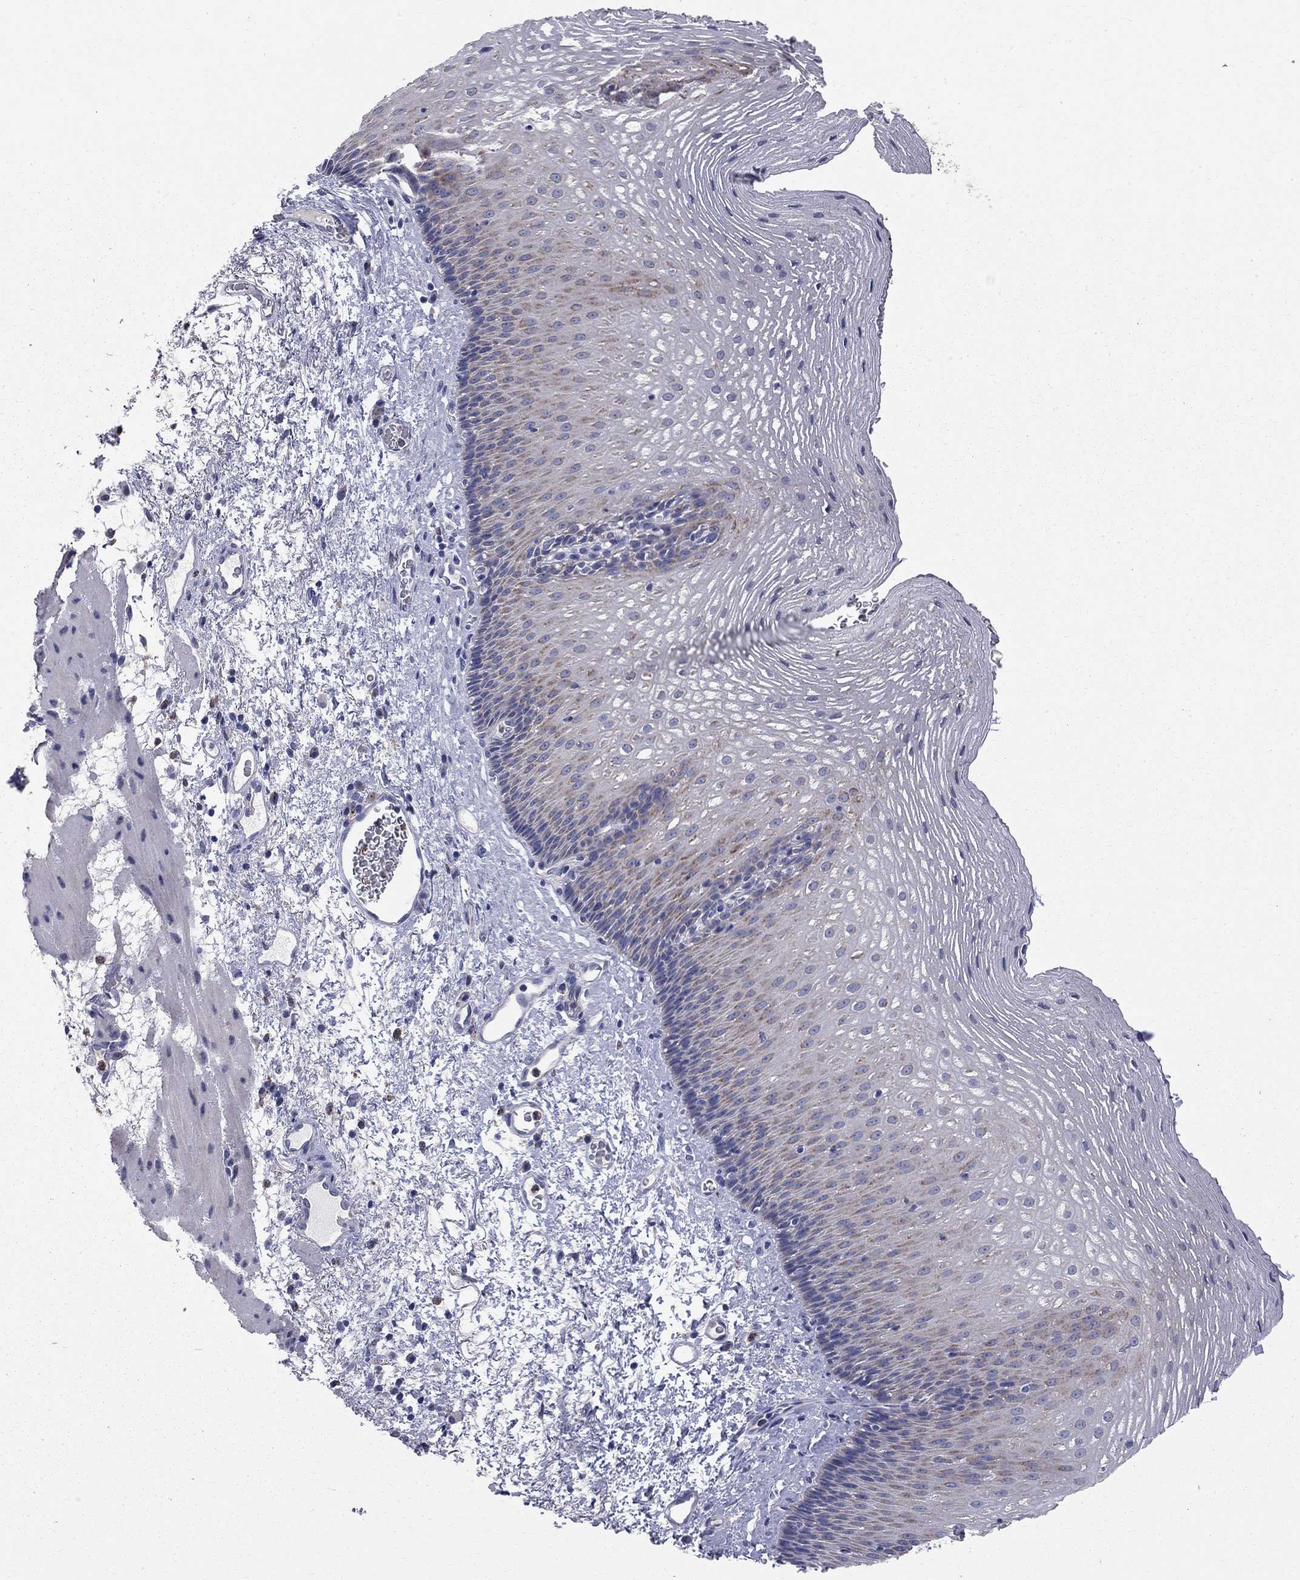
{"staining": {"intensity": "moderate", "quantity": "<25%", "location": "cytoplasmic/membranous"}, "tissue": "esophagus", "cell_type": "Squamous epithelial cells", "image_type": "normal", "snomed": [{"axis": "morphology", "description": "Normal tissue, NOS"}, {"axis": "topography", "description": "Esophagus"}], "caption": "A micrograph showing moderate cytoplasmic/membranous expression in about <25% of squamous epithelial cells in unremarkable esophagus, as visualized by brown immunohistochemical staining.", "gene": "ACSL1", "patient": {"sex": "male", "age": 76}}